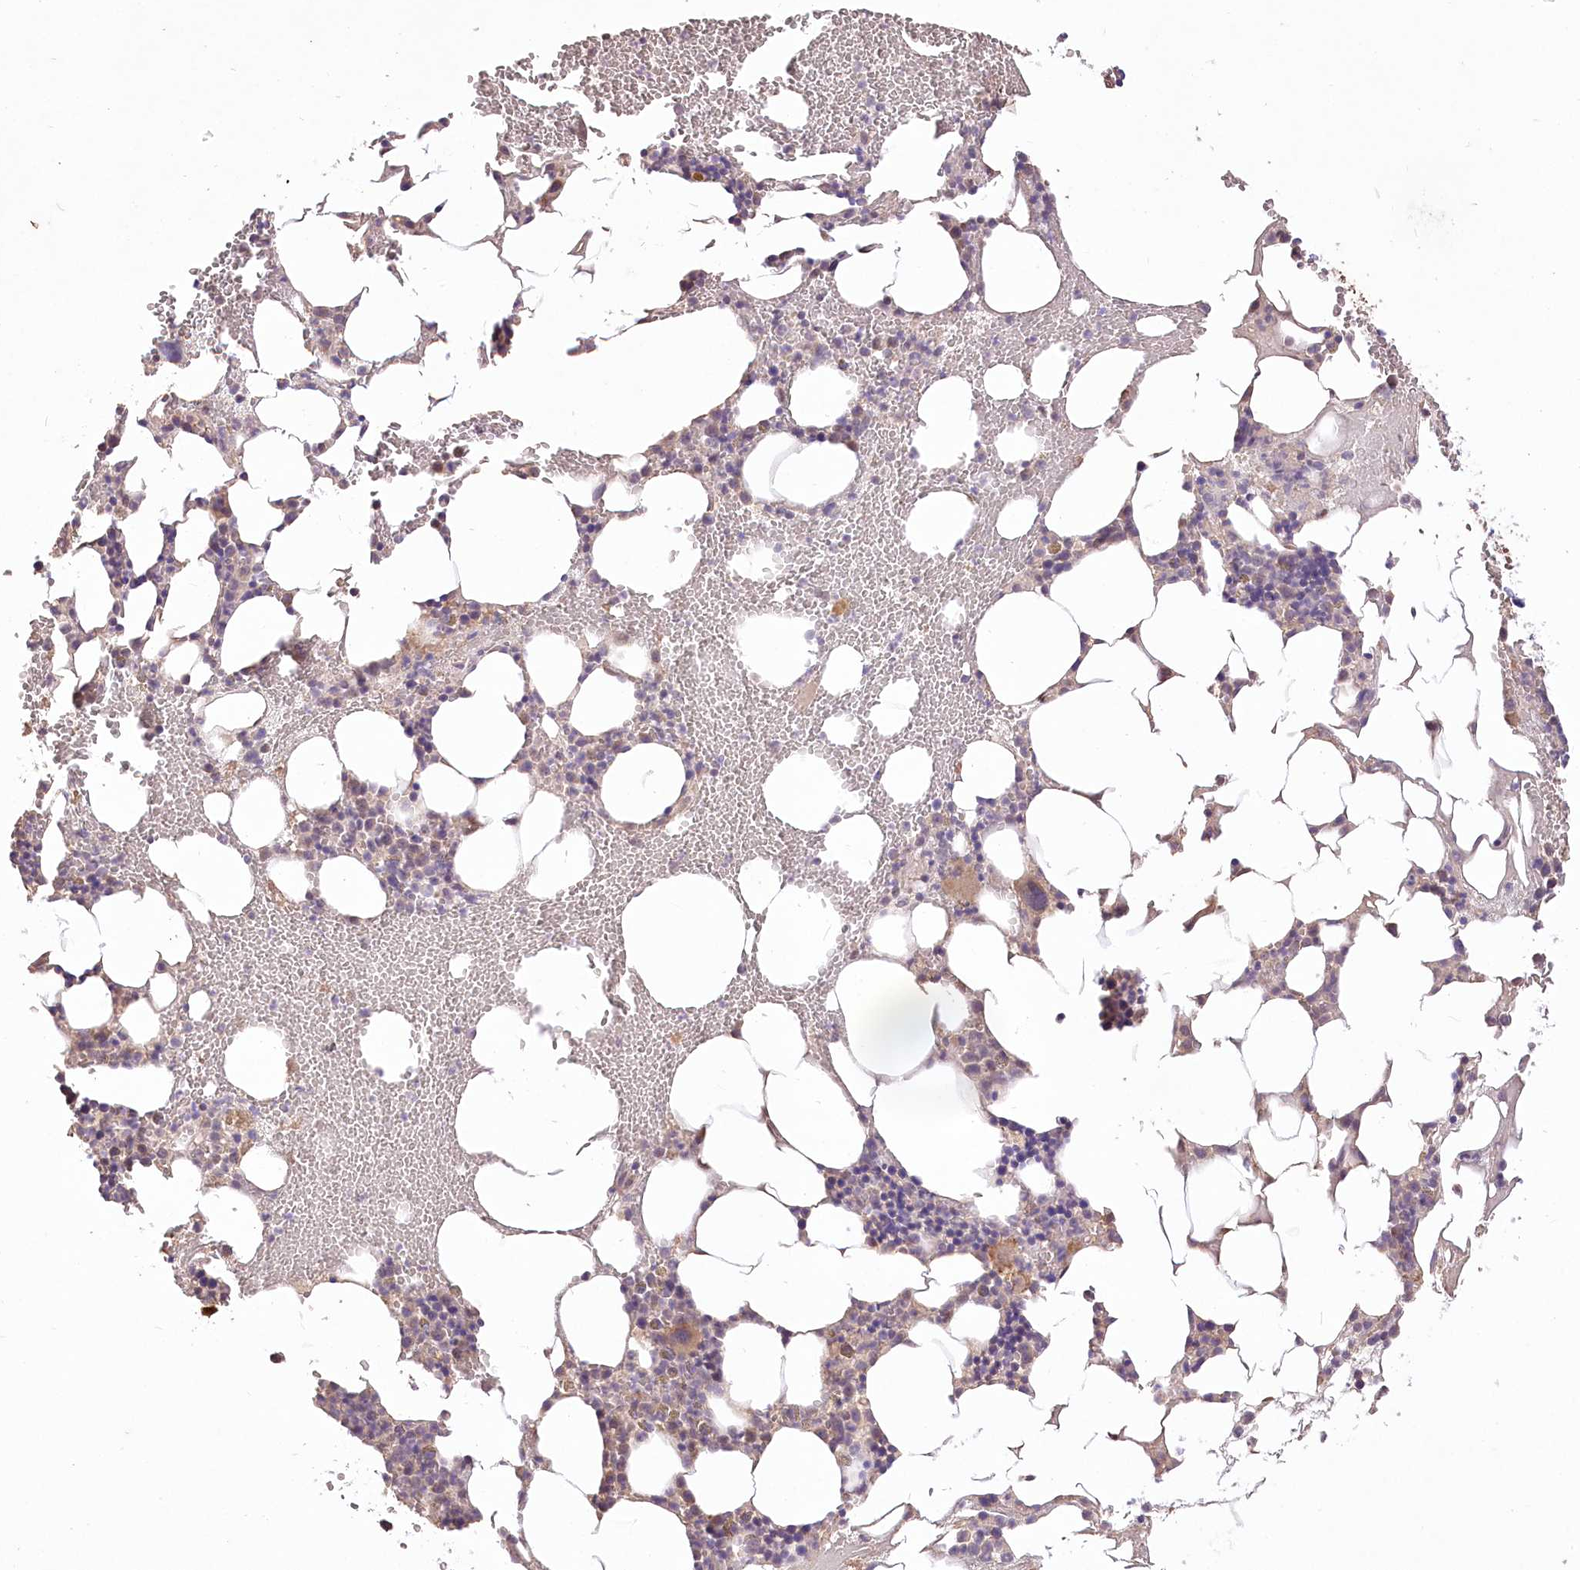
{"staining": {"intensity": "moderate", "quantity": "<25%", "location": "cytoplasmic/membranous"}, "tissue": "bone marrow", "cell_type": "Hematopoietic cells", "image_type": "normal", "snomed": [{"axis": "morphology", "description": "Normal tissue, NOS"}, {"axis": "morphology", "description": "Inflammation, NOS"}, {"axis": "topography", "description": "Bone marrow"}], "caption": "The histopathology image exhibits staining of normal bone marrow, revealing moderate cytoplasmic/membranous protein expression (brown color) within hematopoietic cells.", "gene": "R3HDM2", "patient": {"sex": "female", "age": 78}}